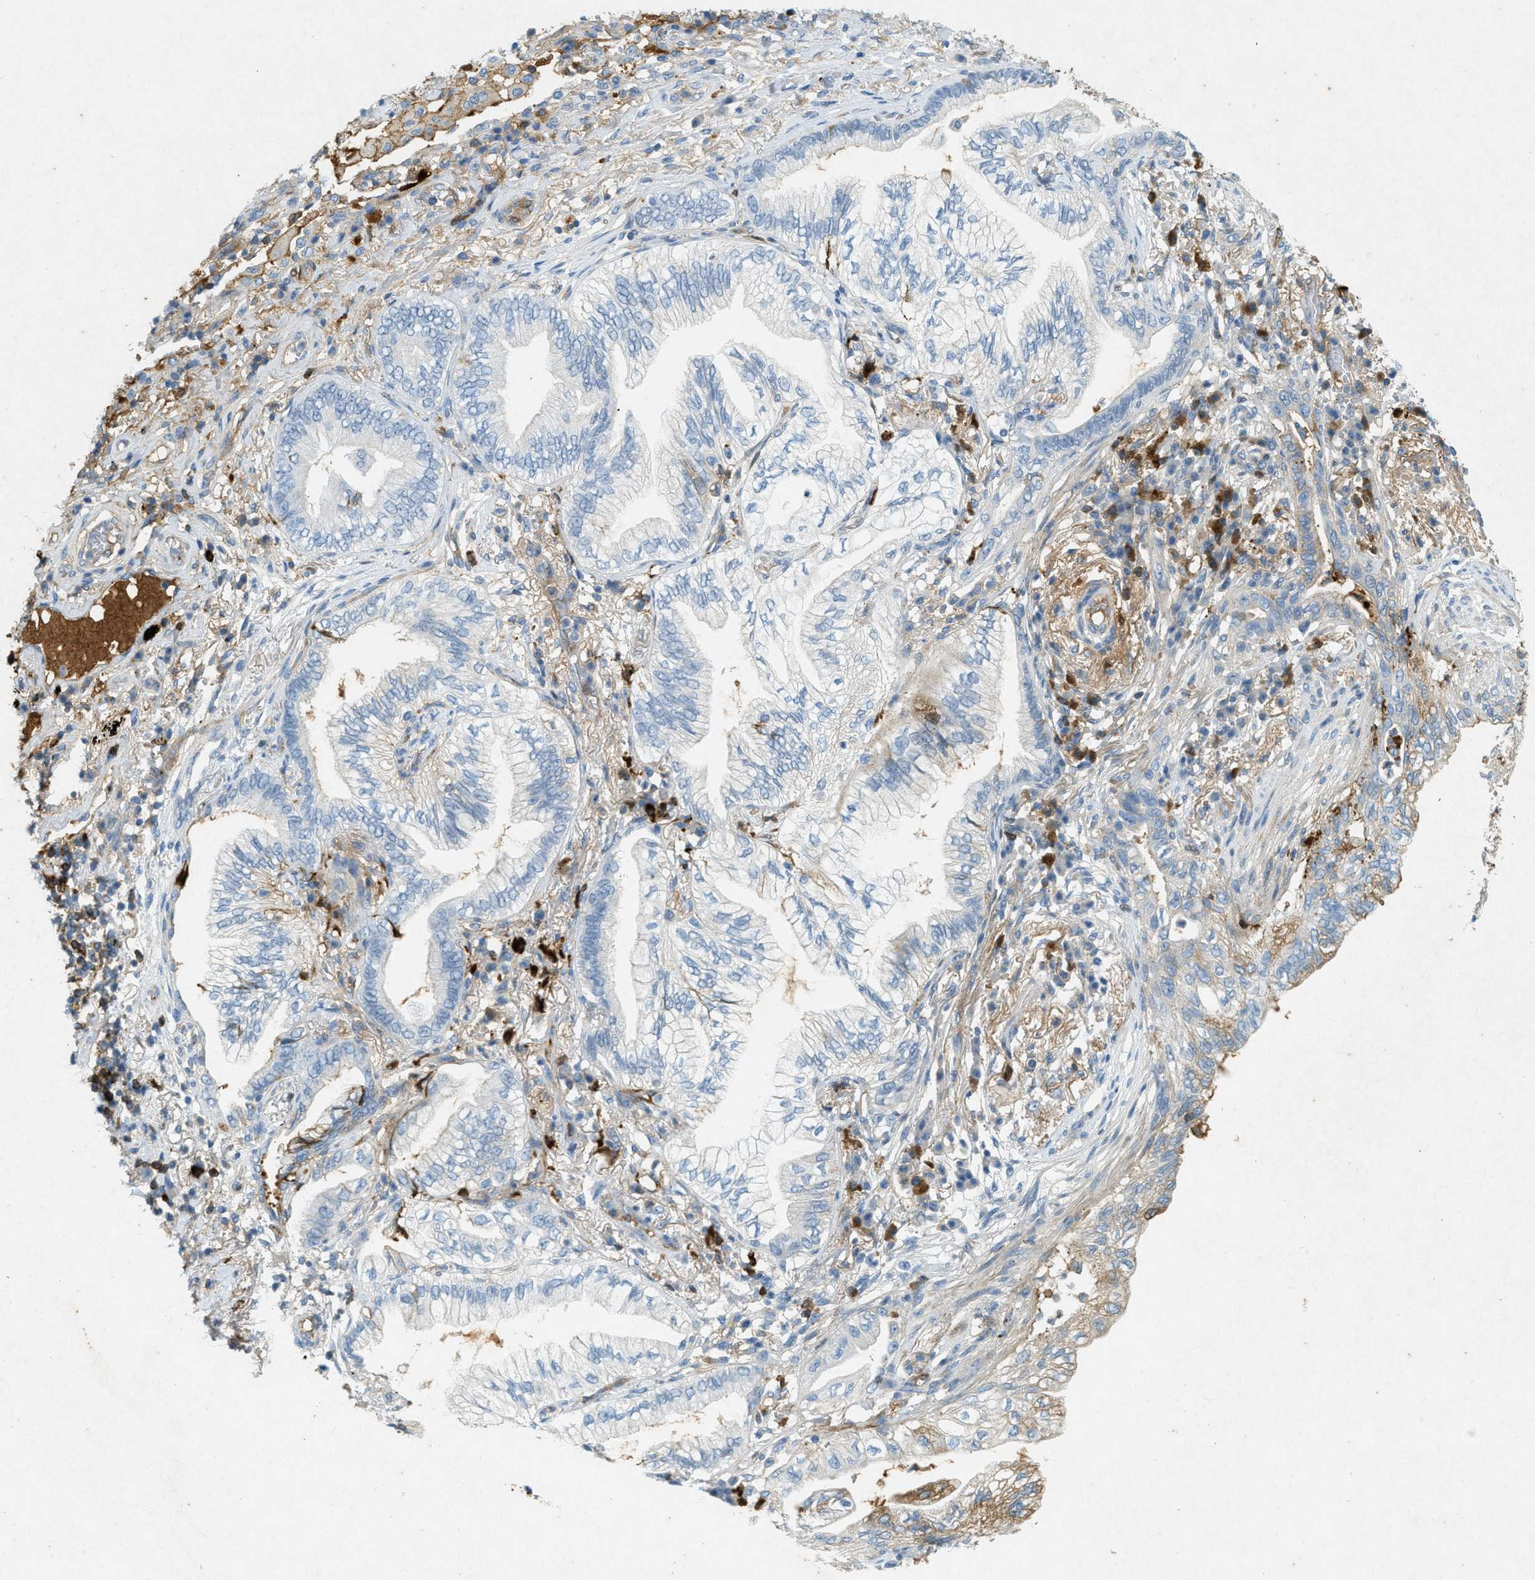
{"staining": {"intensity": "moderate", "quantity": "<25%", "location": "cytoplasmic/membranous"}, "tissue": "lung cancer", "cell_type": "Tumor cells", "image_type": "cancer", "snomed": [{"axis": "morphology", "description": "Normal tissue, NOS"}, {"axis": "morphology", "description": "Adenocarcinoma, NOS"}, {"axis": "topography", "description": "Bronchus"}, {"axis": "topography", "description": "Lung"}], "caption": "This photomicrograph demonstrates immunohistochemistry staining of lung cancer (adenocarcinoma), with low moderate cytoplasmic/membranous expression in approximately <25% of tumor cells.", "gene": "F2", "patient": {"sex": "female", "age": 70}}